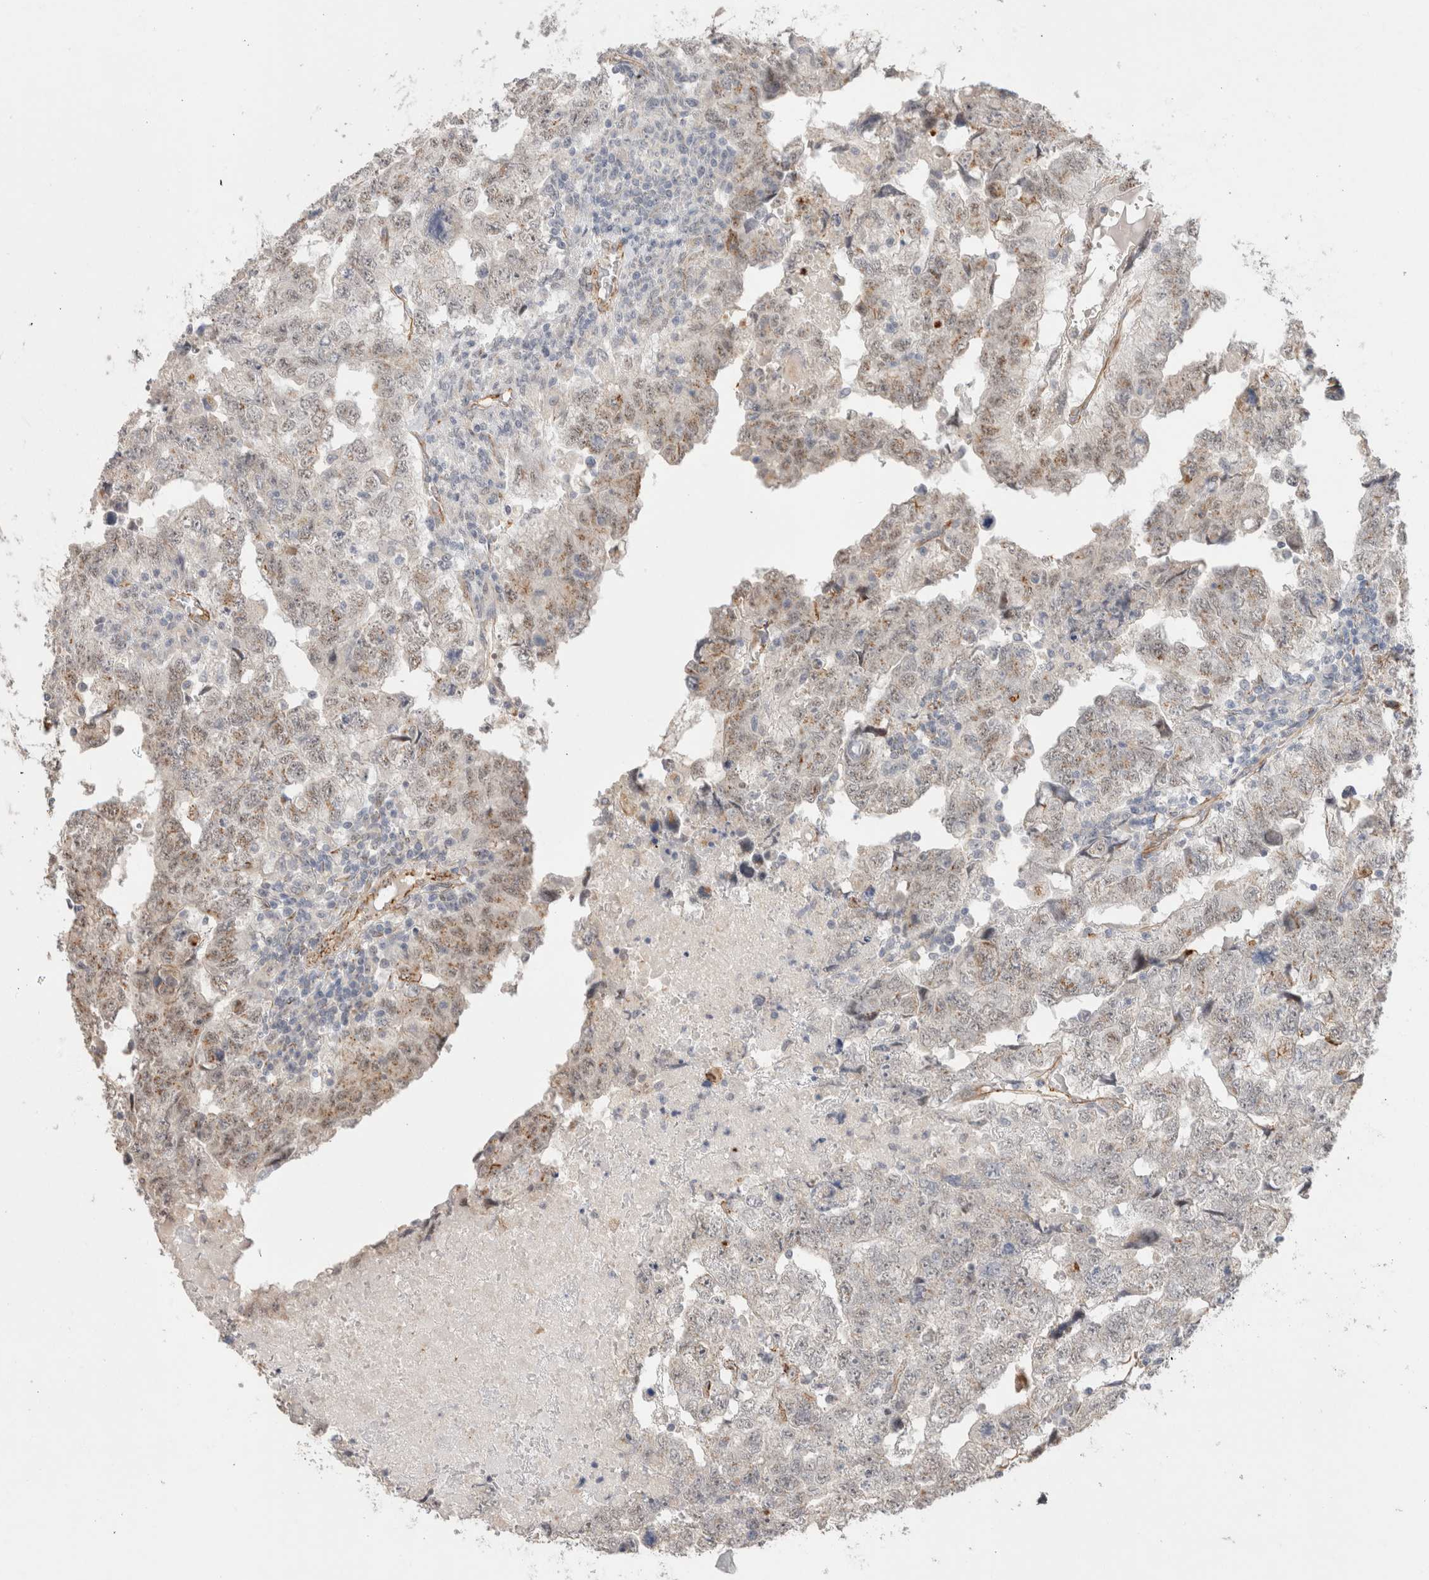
{"staining": {"intensity": "moderate", "quantity": "<25%", "location": "cytoplasmic/membranous,nuclear"}, "tissue": "testis cancer", "cell_type": "Tumor cells", "image_type": "cancer", "snomed": [{"axis": "morphology", "description": "Carcinoma, Embryonal, NOS"}, {"axis": "topography", "description": "Testis"}], "caption": "Tumor cells show low levels of moderate cytoplasmic/membranous and nuclear expression in approximately <25% of cells in testis cancer.", "gene": "CAAP1", "patient": {"sex": "male", "age": 36}}